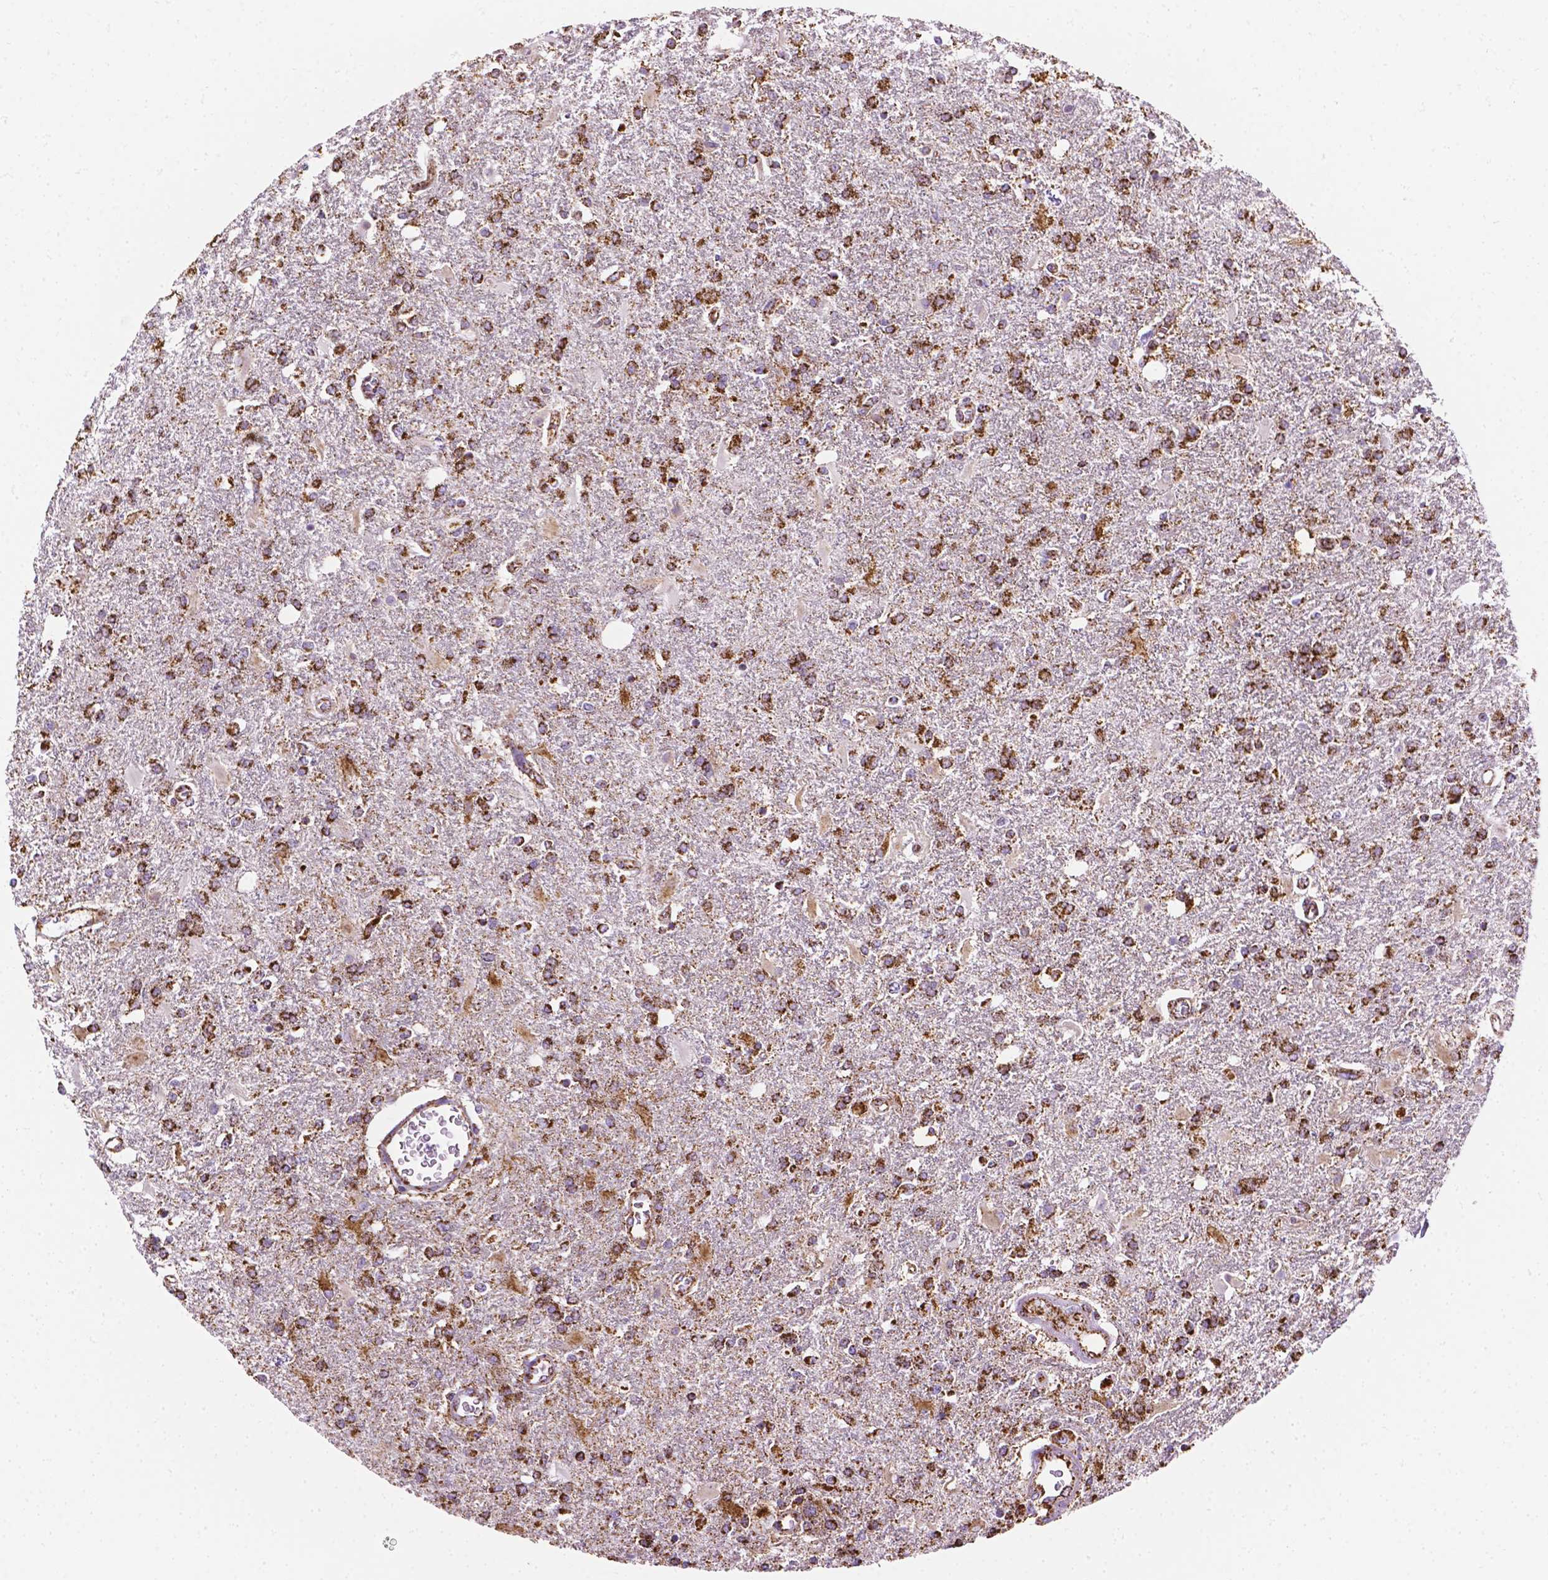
{"staining": {"intensity": "strong", "quantity": ">75%", "location": "cytoplasmic/membranous"}, "tissue": "glioma", "cell_type": "Tumor cells", "image_type": "cancer", "snomed": [{"axis": "morphology", "description": "Glioma, malignant, High grade"}, {"axis": "topography", "description": "Cerebral cortex"}], "caption": "The photomicrograph displays immunohistochemical staining of glioma. There is strong cytoplasmic/membranous positivity is present in approximately >75% of tumor cells.", "gene": "RMDN3", "patient": {"sex": "male", "age": 79}}